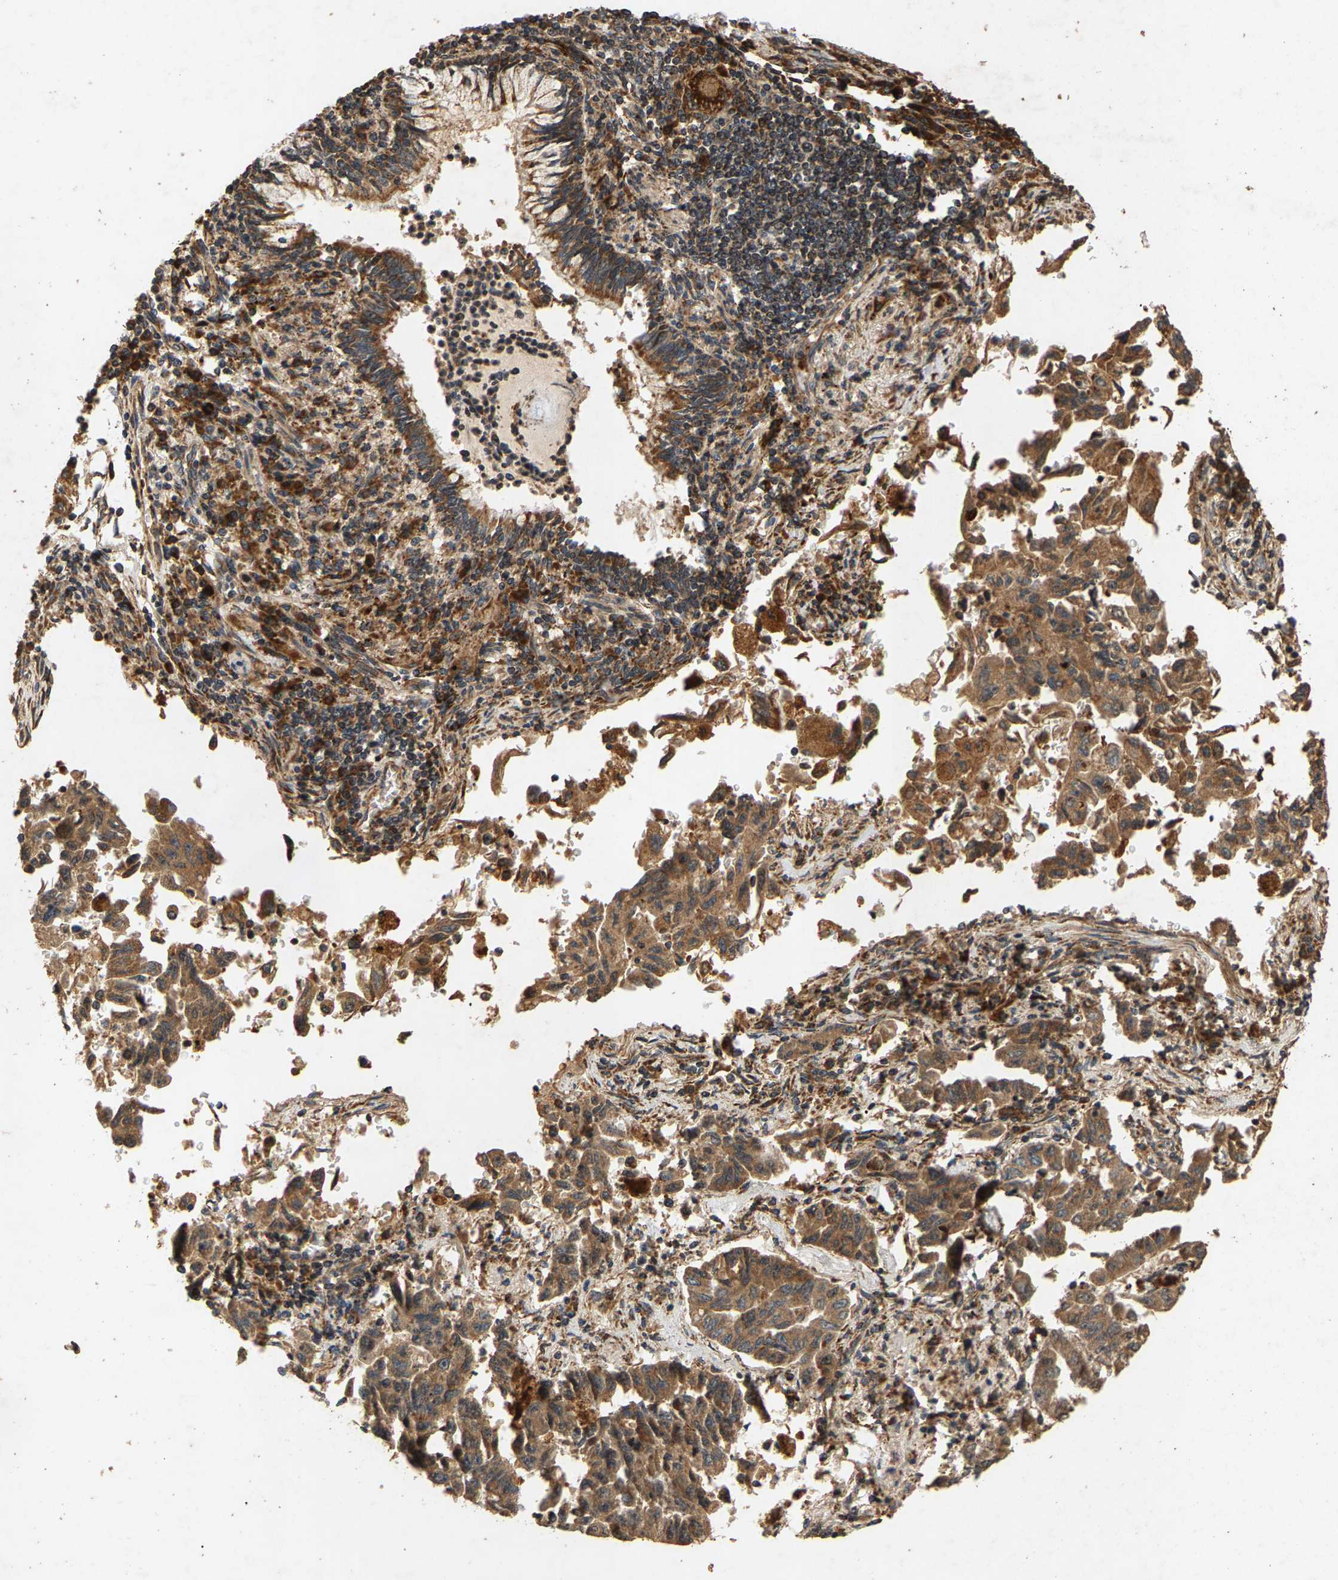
{"staining": {"intensity": "moderate", "quantity": ">75%", "location": "cytoplasmic/membranous"}, "tissue": "lung cancer", "cell_type": "Tumor cells", "image_type": "cancer", "snomed": [{"axis": "morphology", "description": "Adenocarcinoma, NOS"}, {"axis": "topography", "description": "Lung"}], "caption": "Tumor cells demonstrate medium levels of moderate cytoplasmic/membranous staining in approximately >75% of cells in human lung adenocarcinoma.", "gene": "CIDEC", "patient": {"sex": "female", "age": 51}}